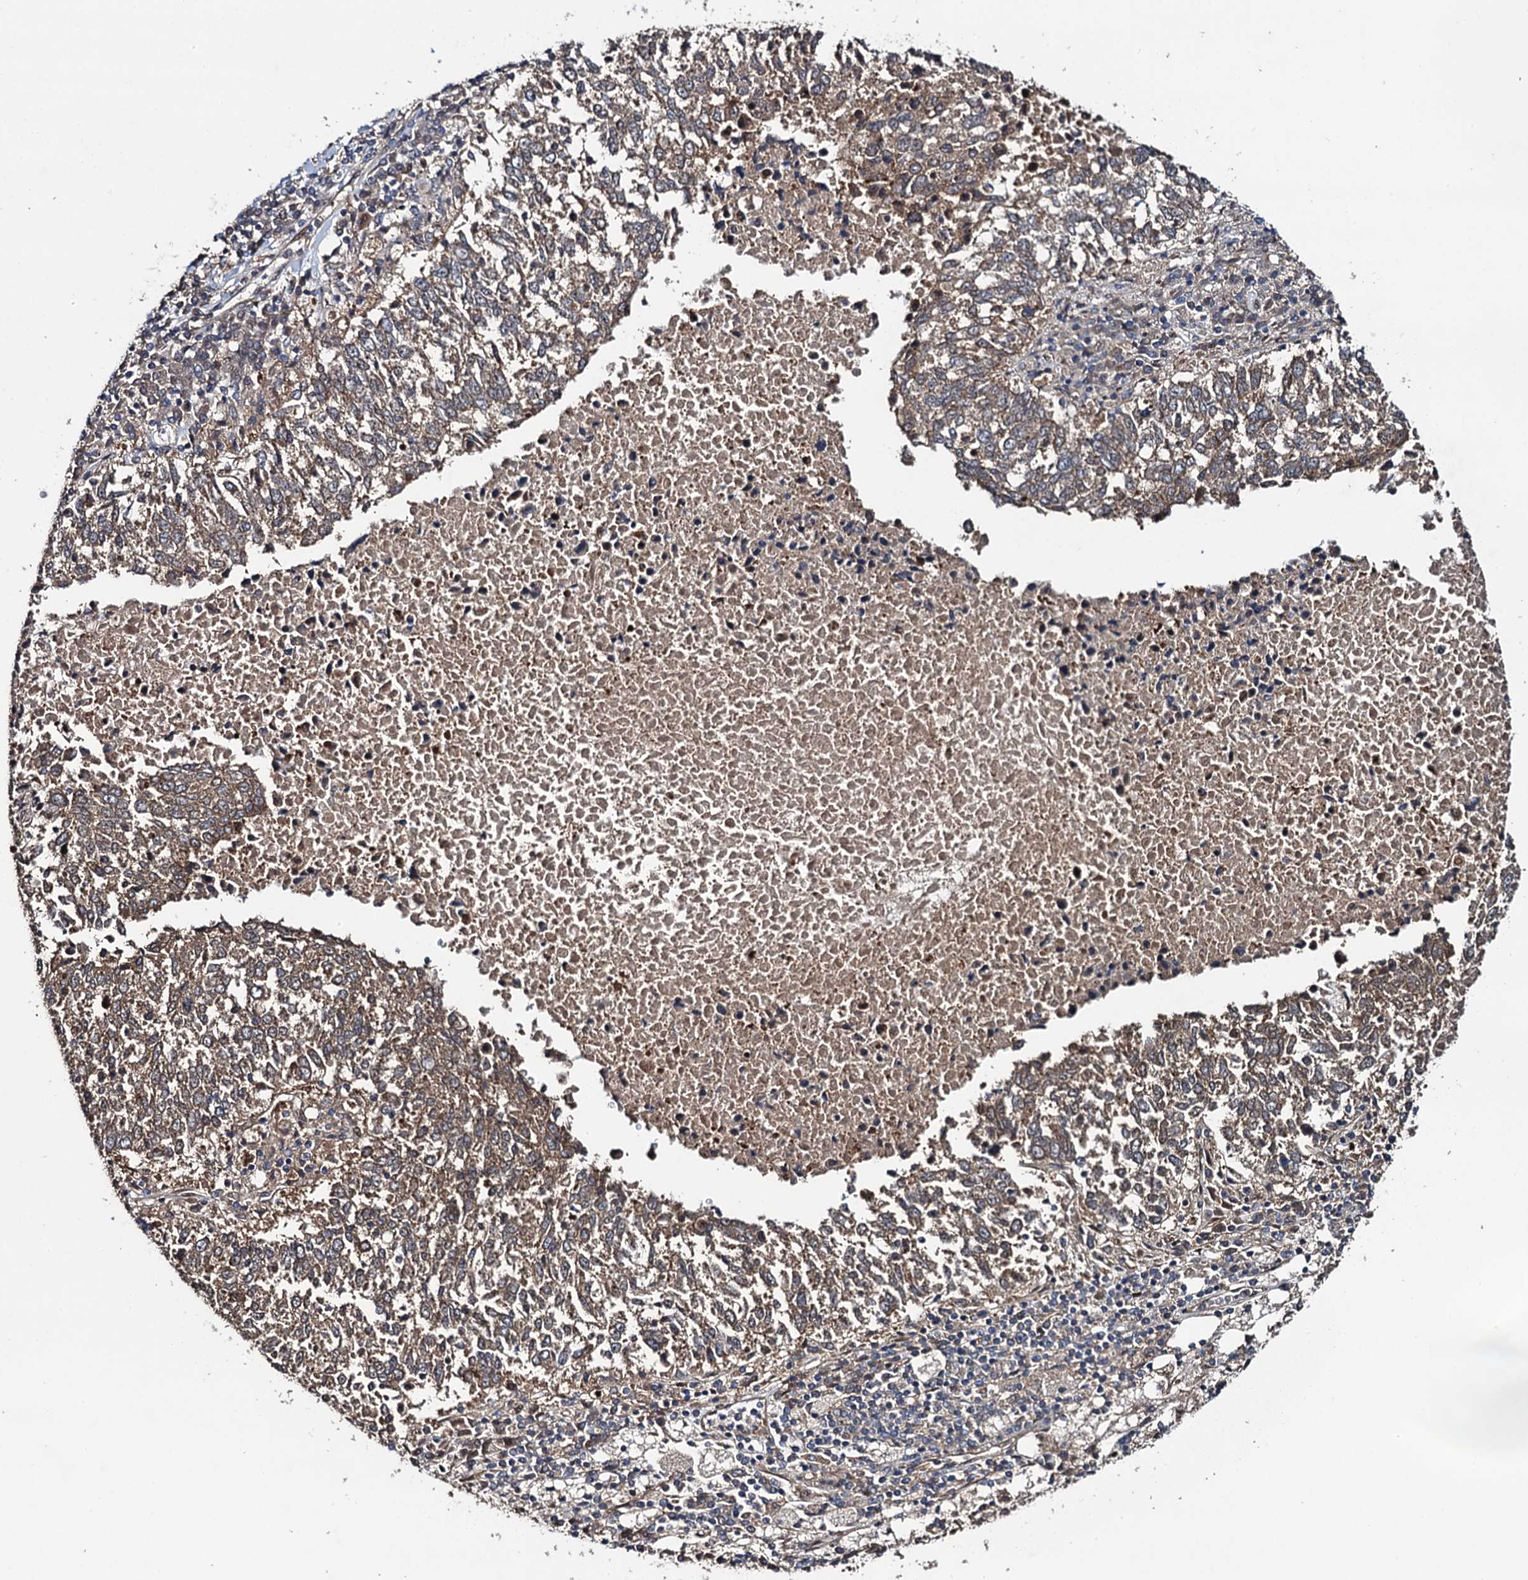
{"staining": {"intensity": "moderate", "quantity": ">75%", "location": "cytoplasmic/membranous"}, "tissue": "lung cancer", "cell_type": "Tumor cells", "image_type": "cancer", "snomed": [{"axis": "morphology", "description": "Squamous cell carcinoma, NOS"}, {"axis": "topography", "description": "Lung"}], "caption": "Tumor cells exhibit moderate cytoplasmic/membranous expression in approximately >75% of cells in lung cancer (squamous cell carcinoma). (brown staining indicates protein expression, while blue staining denotes nuclei).", "gene": "RHOBTB1", "patient": {"sex": "male", "age": 73}}